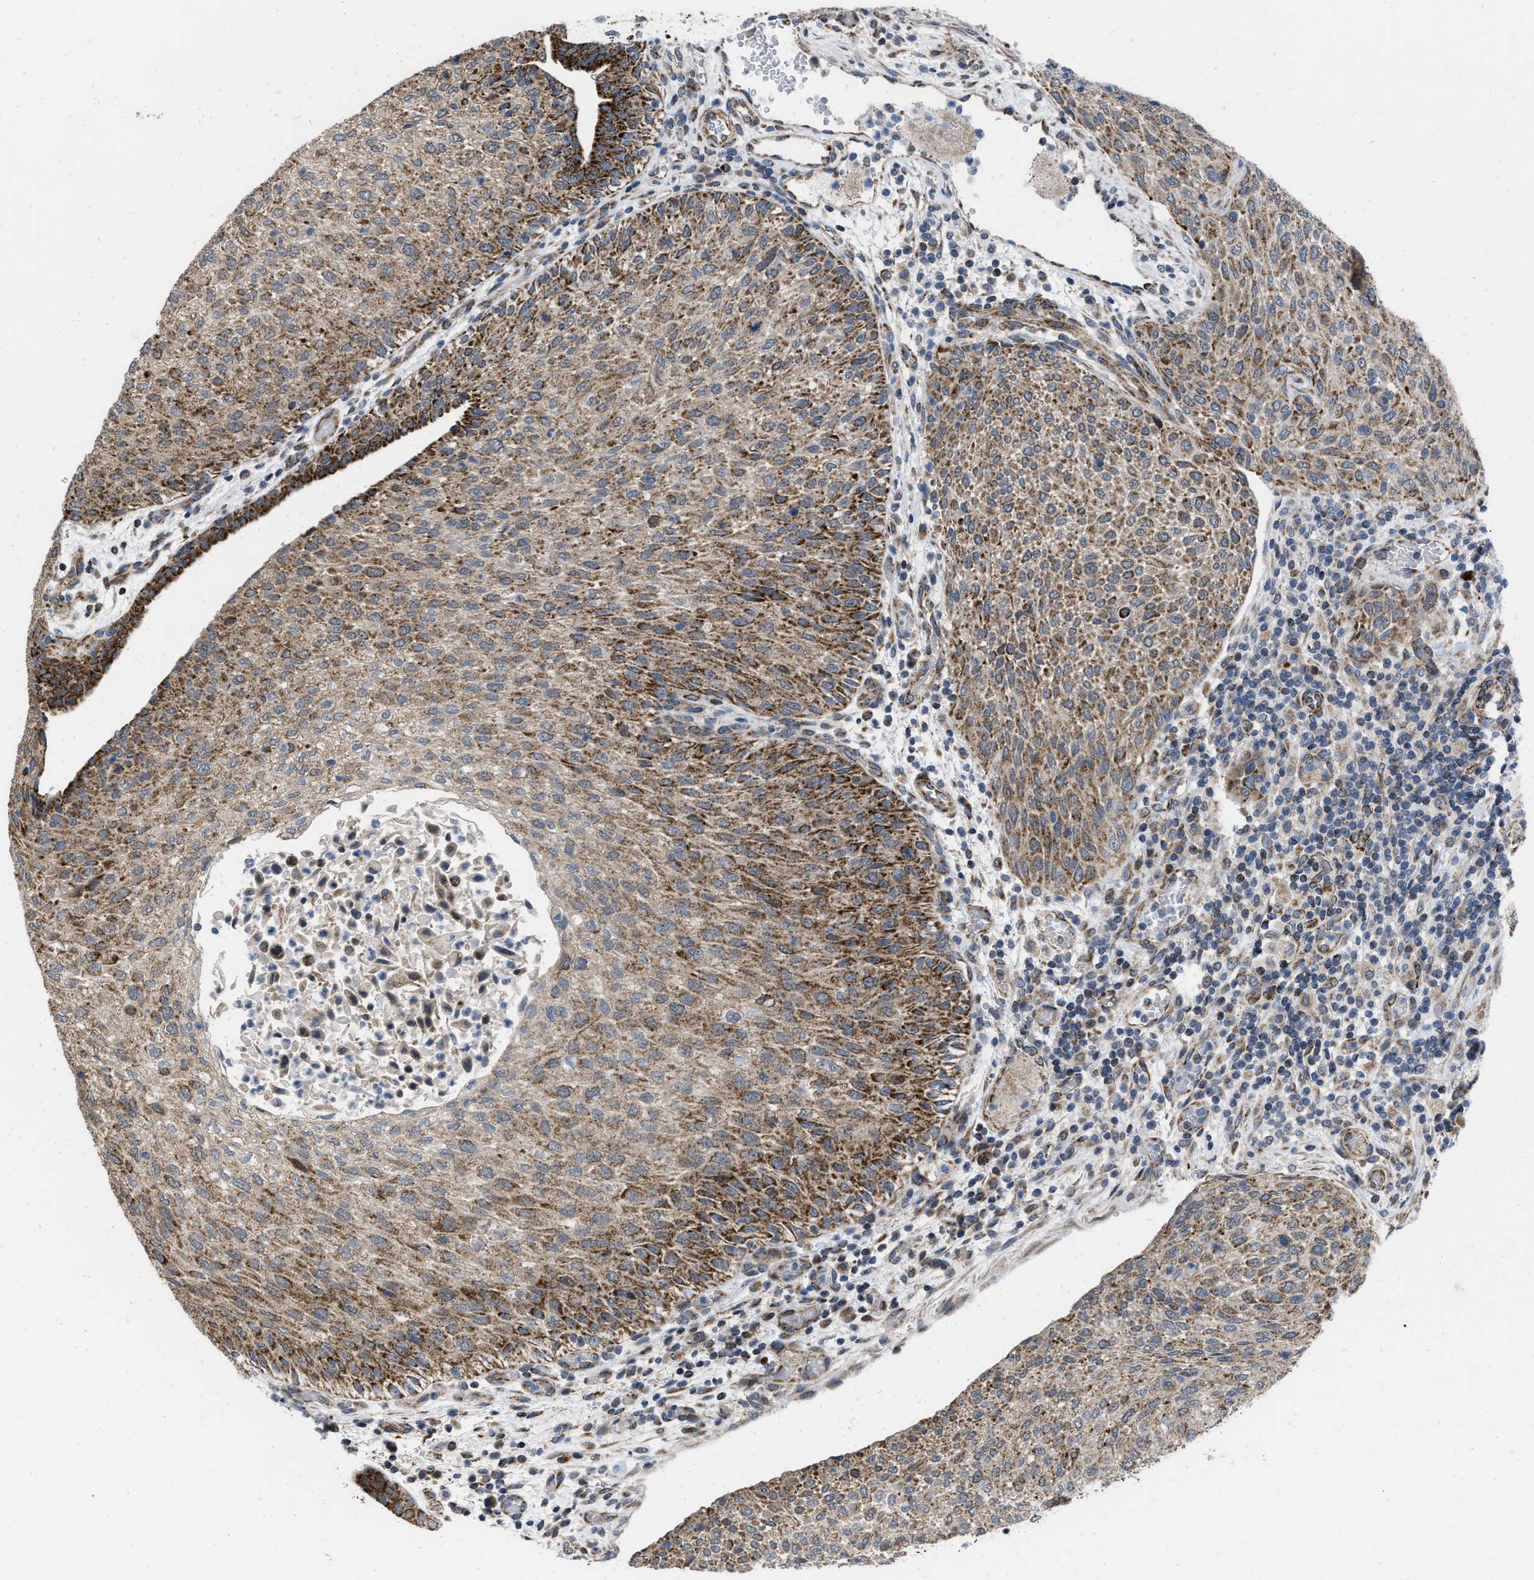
{"staining": {"intensity": "strong", "quantity": "25%-75%", "location": "cytoplasmic/membranous"}, "tissue": "urothelial cancer", "cell_type": "Tumor cells", "image_type": "cancer", "snomed": [{"axis": "morphology", "description": "Urothelial carcinoma, Low grade"}, {"axis": "morphology", "description": "Urothelial carcinoma, High grade"}, {"axis": "topography", "description": "Urinary bladder"}], "caption": "This image shows IHC staining of urothelial cancer, with high strong cytoplasmic/membranous positivity in about 25%-75% of tumor cells.", "gene": "AKAP1", "patient": {"sex": "male", "age": 35}}